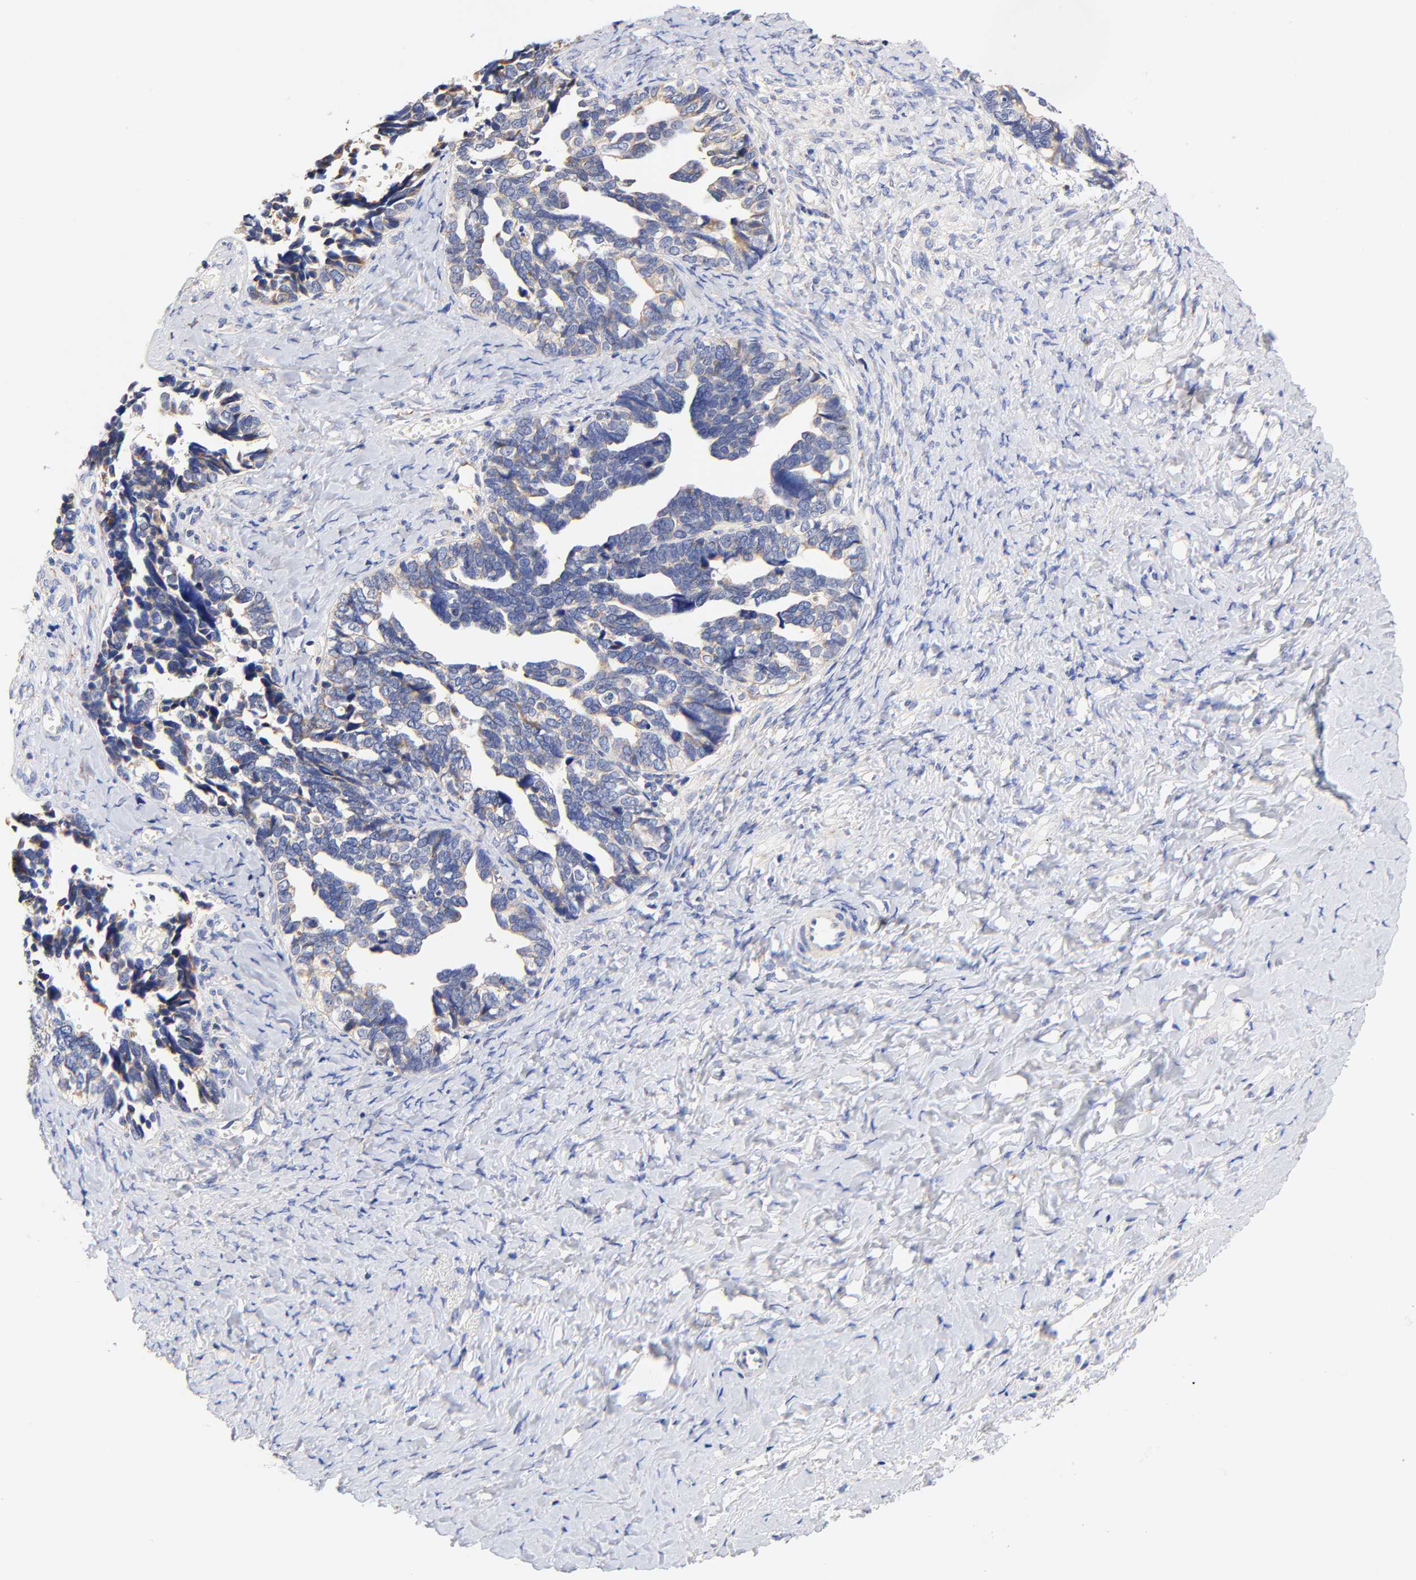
{"staining": {"intensity": "moderate", "quantity": "25%-75%", "location": "cytoplasmic/membranous"}, "tissue": "ovarian cancer", "cell_type": "Tumor cells", "image_type": "cancer", "snomed": [{"axis": "morphology", "description": "Cystadenocarcinoma, serous, NOS"}, {"axis": "topography", "description": "Ovary"}], "caption": "Ovarian cancer (serous cystadenocarcinoma) was stained to show a protein in brown. There is medium levels of moderate cytoplasmic/membranous positivity in about 25%-75% of tumor cells.", "gene": "ATP5F1D", "patient": {"sex": "female", "age": 77}}